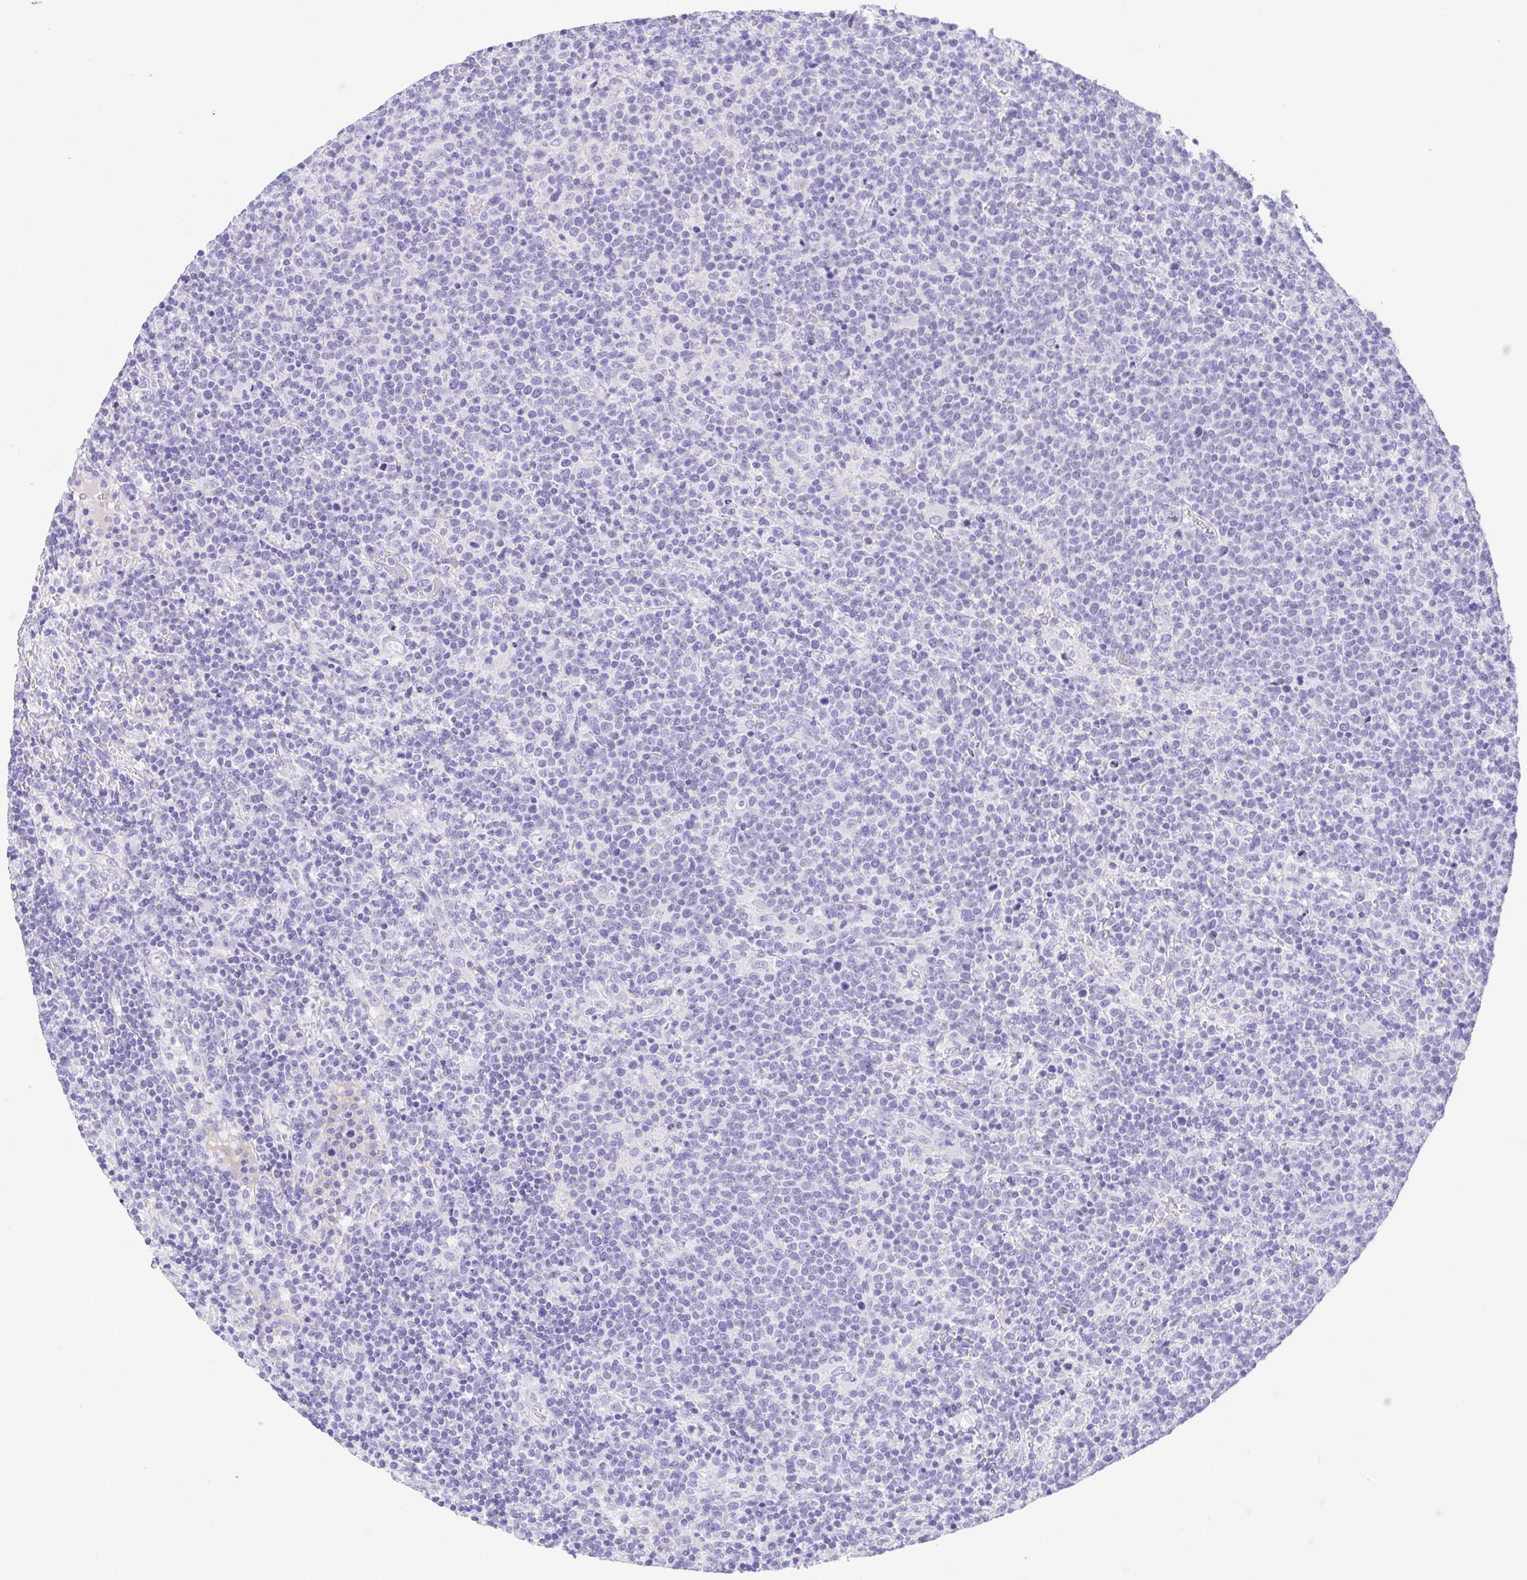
{"staining": {"intensity": "negative", "quantity": "none", "location": "none"}, "tissue": "lymphoma", "cell_type": "Tumor cells", "image_type": "cancer", "snomed": [{"axis": "morphology", "description": "Malignant lymphoma, non-Hodgkin's type, High grade"}, {"axis": "topography", "description": "Lymph node"}], "caption": "A photomicrograph of human lymphoma is negative for staining in tumor cells. (DAB IHC with hematoxylin counter stain).", "gene": "SPATA4", "patient": {"sex": "male", "age": 61}}